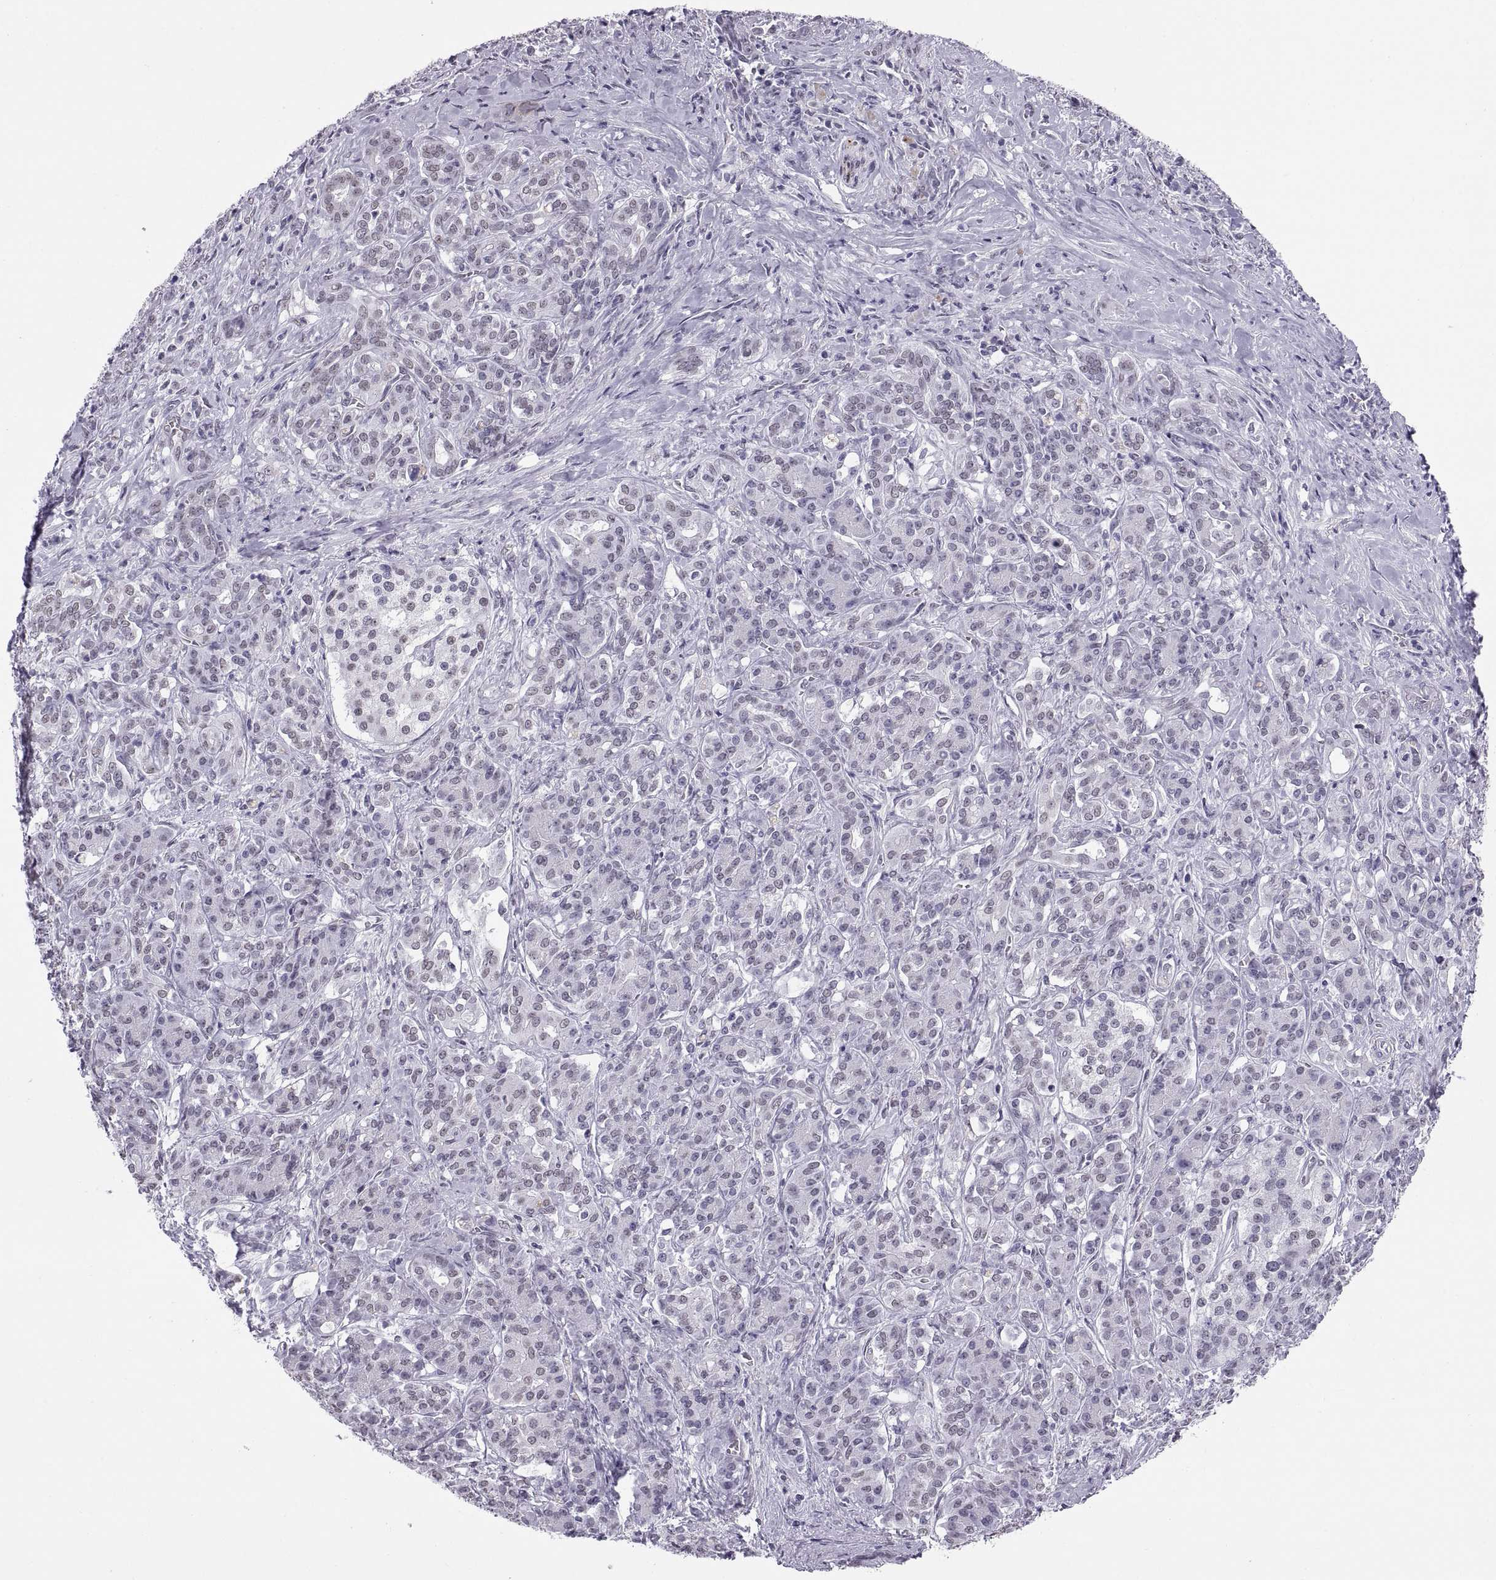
{"staining": {"intensity": "negative", "quantity": "none", "location": "none"}, "tissue": "pancreatic cancer", "cell_type": "Tumor cells", "image_type": "cancer", "snomed": [{"axis": "morphology", "description": "Normal tissue, NOS"}, {"axis": "morphology", "description": "Inflammation, NOS"}, {"axis": "morphology", "description": "Adenocarcinoma, NOS"}, {"axis": "topography", "description": "Pancreas"}], "caption": "A micrograph of human pancreatic cancer (adenocarcinoma) is negative for staining in tumor cells.", "gene": "CARTPT", "patient": {"sex": "male", "age": 57}}